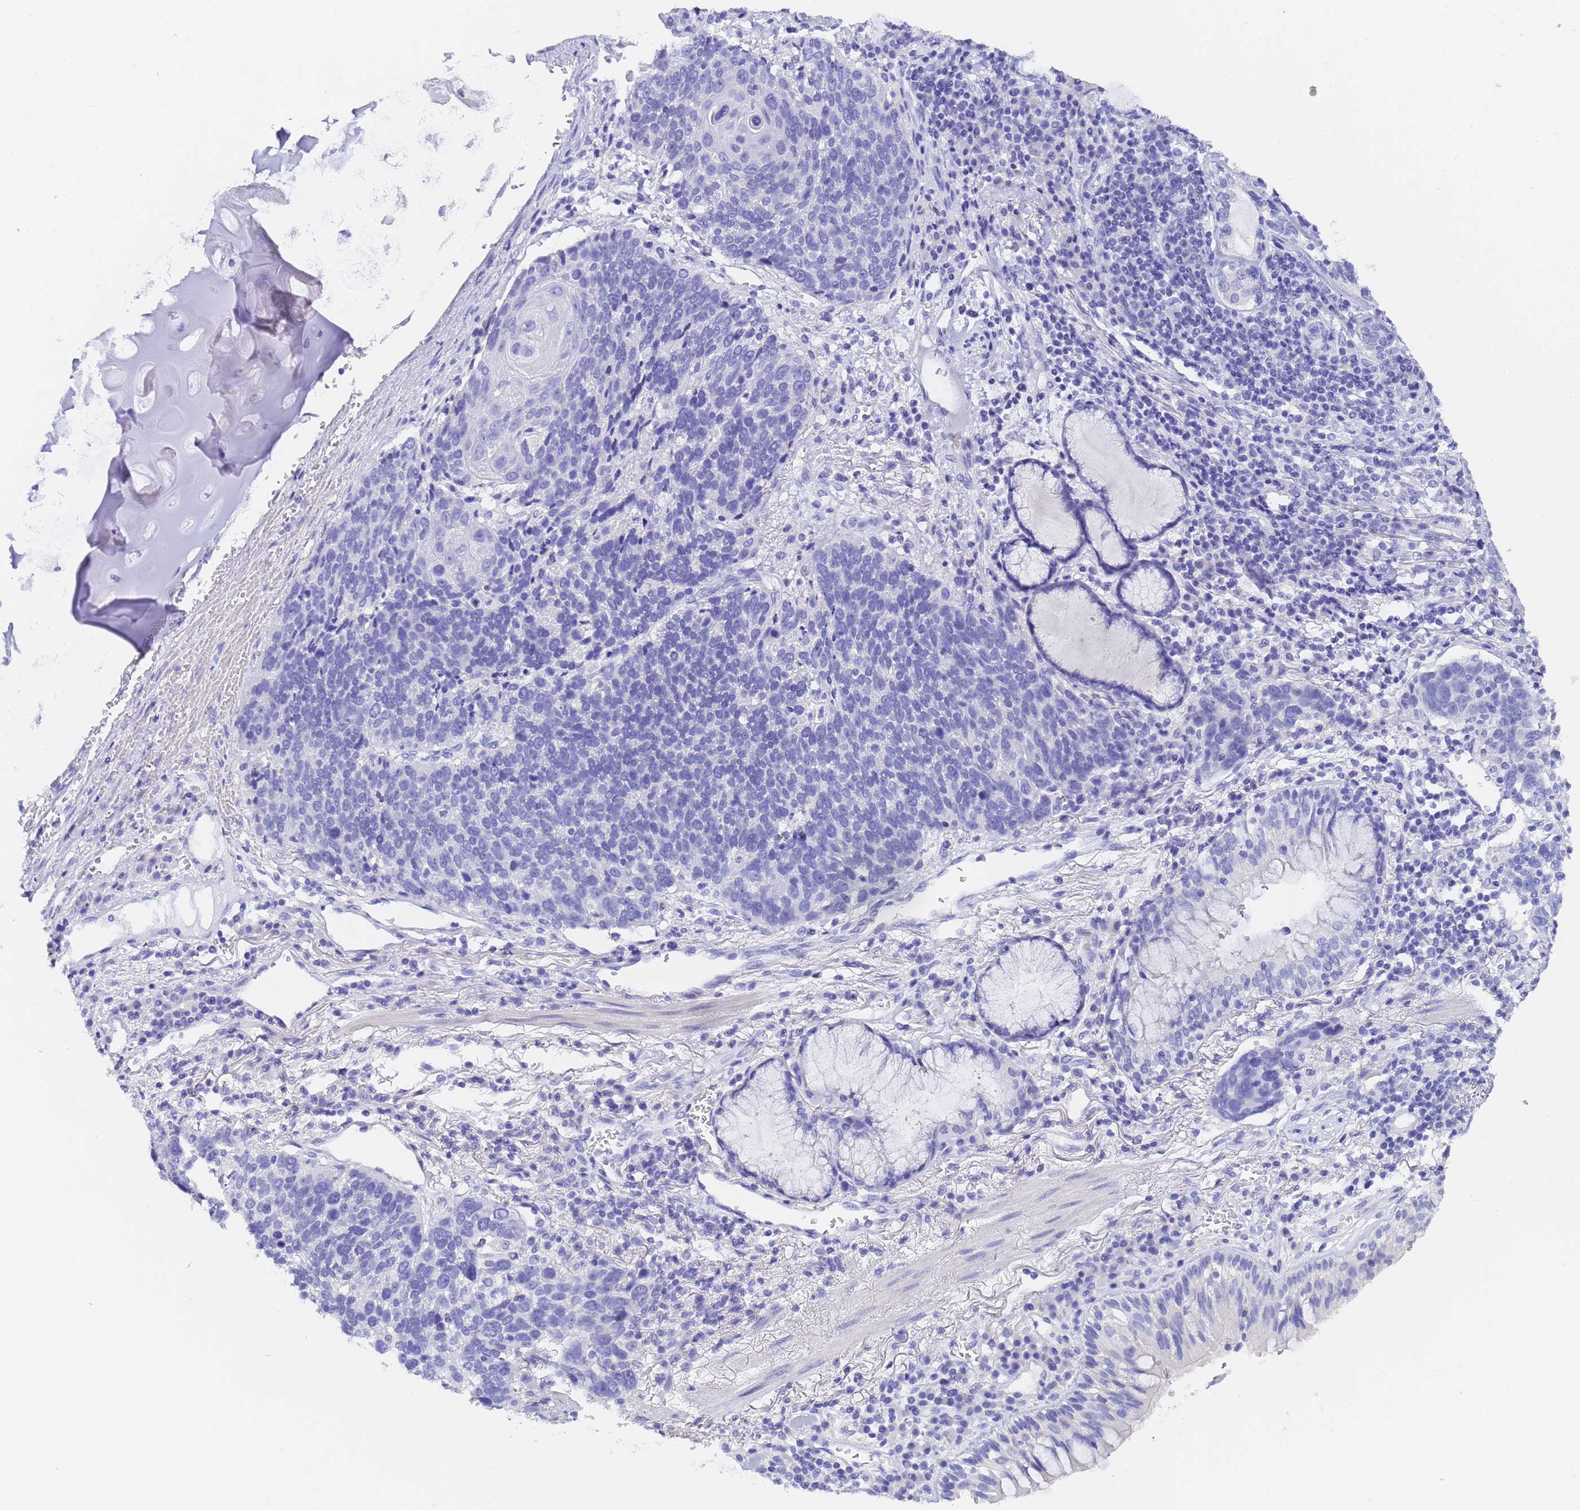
{"staining": {"intensity": "negative", "quantity": "none", "location": "none"}, "tissue": "lung cancer", "cell_type": "Tumor cells", "image_type": "cancer", "snomed": [{"axis": "morphology", "description": "Squamous cell carcinoma, NOS"}, {"axis": "topography", "description": "Lung"}], "caption": "Human lung squamous cell carcinoma stained for a protein using IHC demonstrates no expression in tumor cells.", "gene": "GABRA1", "patient": {"sex": "male", "age": 66}}